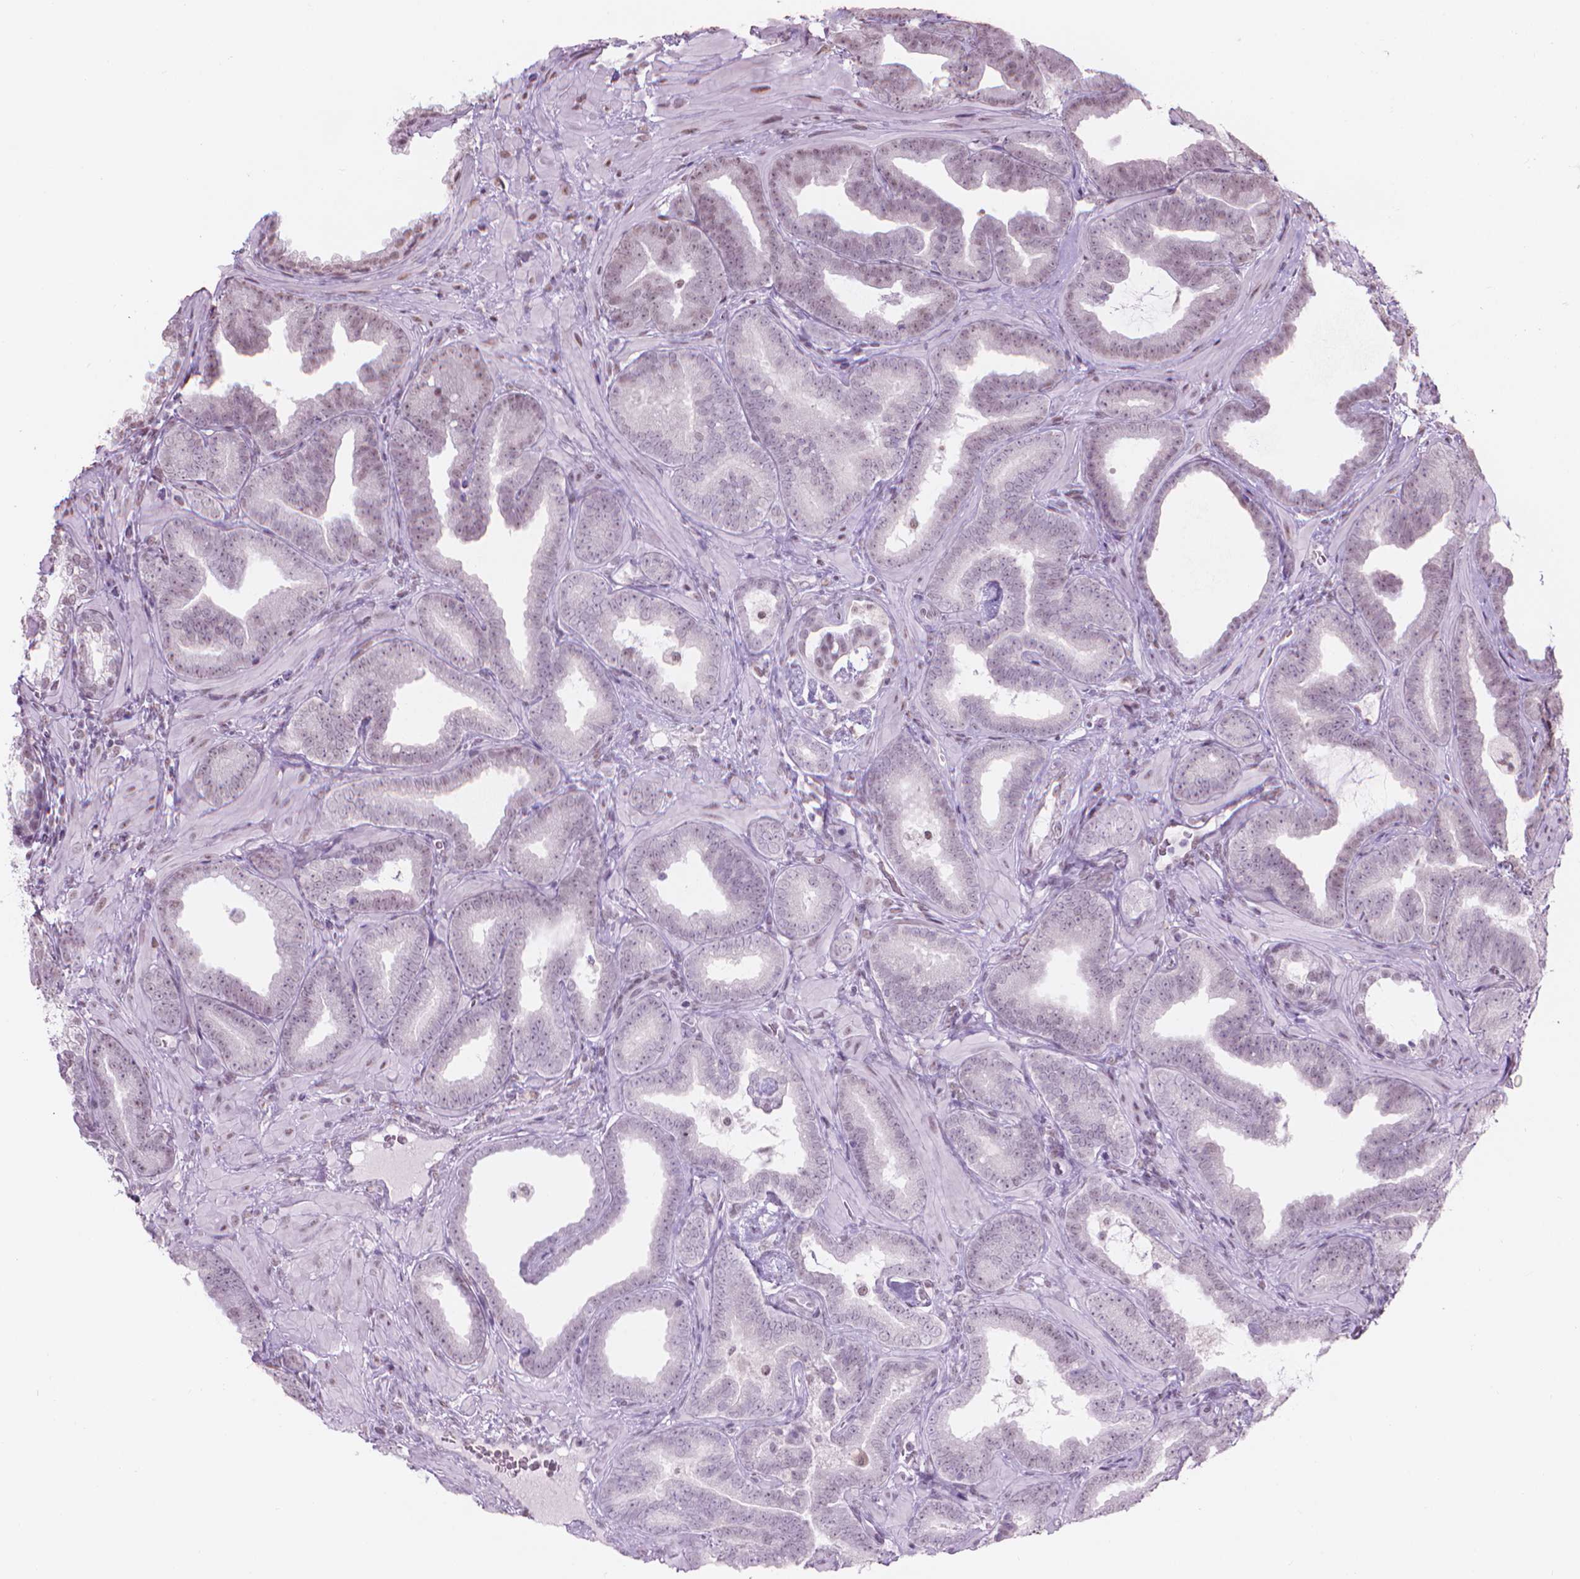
{"staining": {"intensity": "weak", "quantity": "<25%", "location": "nuclear"}, "tissue": "prostate cancer", "cell_type": "Tumor cells", "image_type": "cancer", "snomed": [{"axis": "morphology", "description": "Adenocarcinoma, Low grade"}, {"axis": "topography", "description": "Prostate"}], "caption": "Adenocarcinoma (low-grade) (prostate) was stained to show a protein in brown. There is no significant staining in tumor cells.", "gene": "PIAS2", "patient": {"sex": "male", "age": 63}}